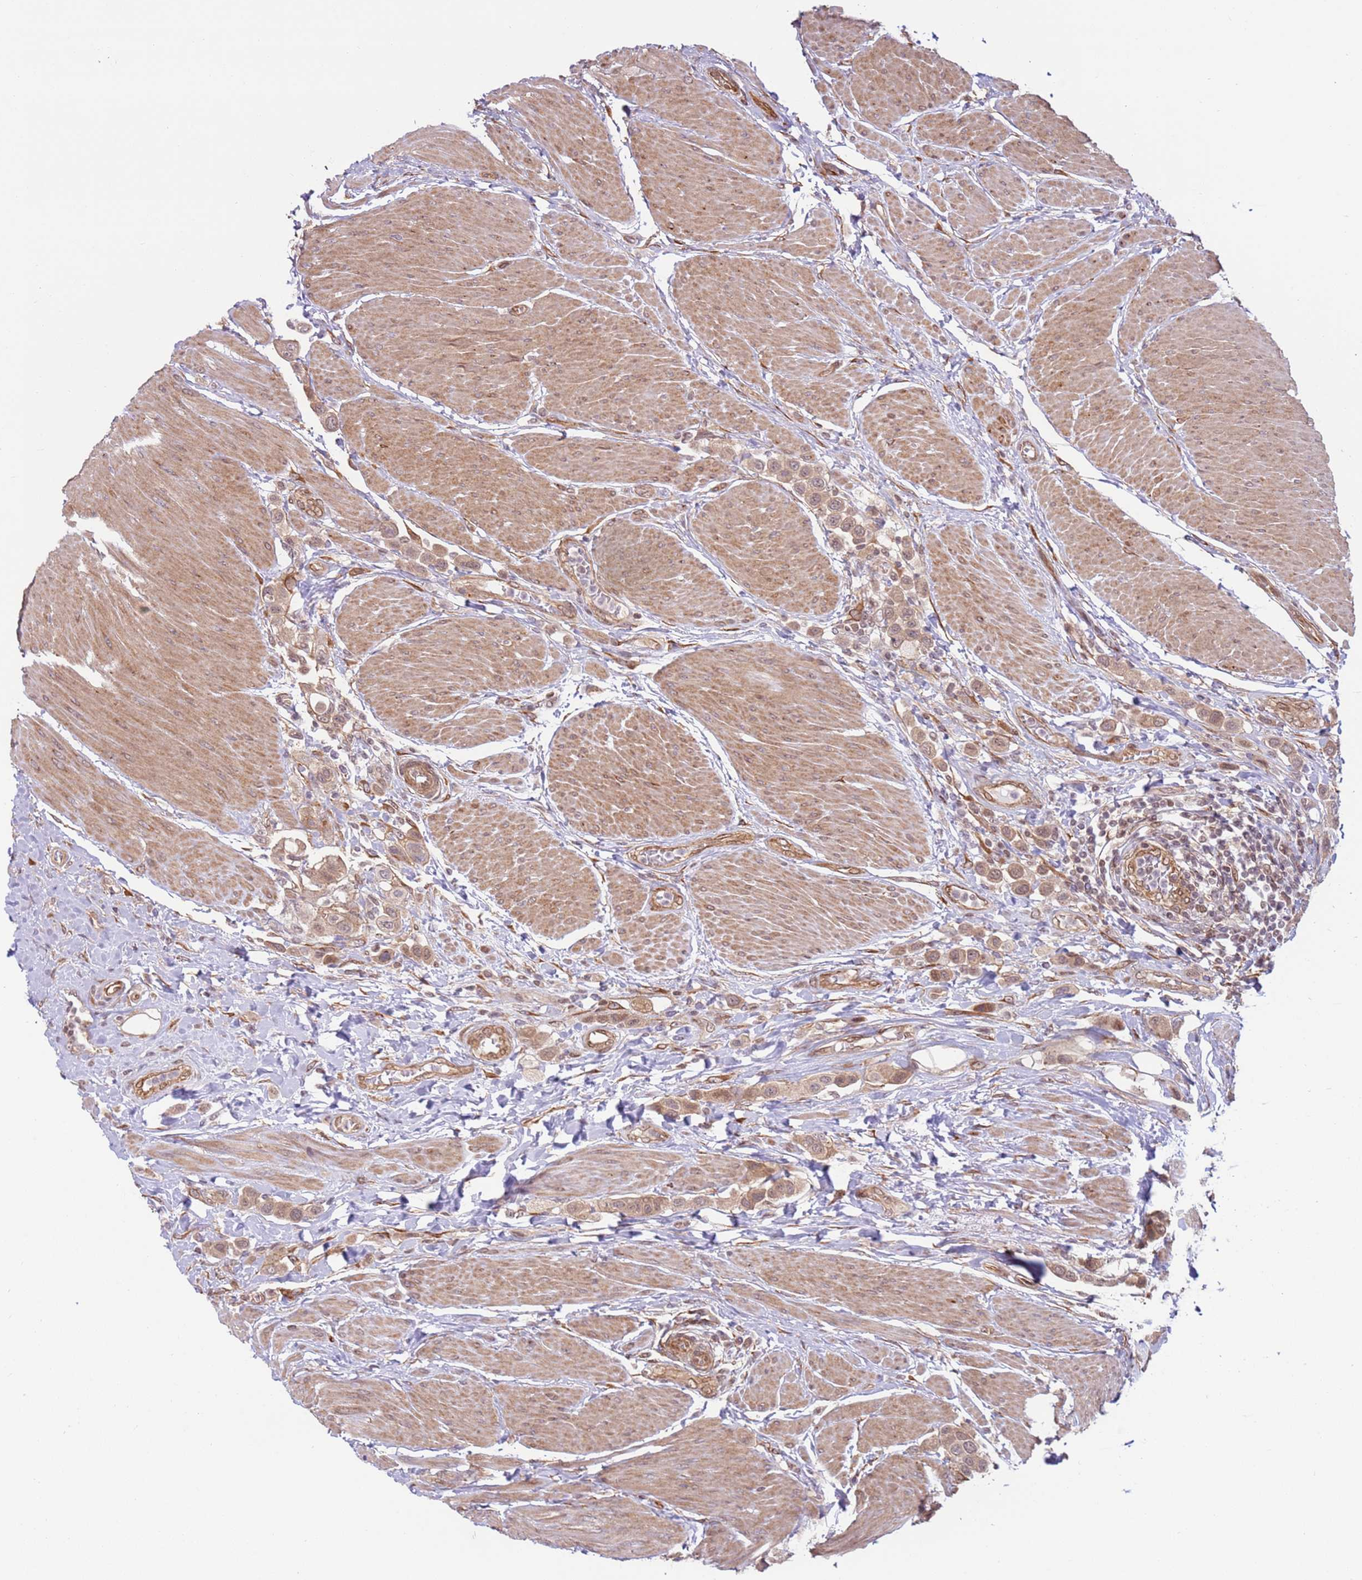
{"staining": {"intensity": "moderate", "quantity": ">75%", "location": "cytoplasmic/membranous"}, "tissue": "urothelial cancer", "cell_type": "Tumor cells", "image_type": "cancer", "snomed": [{"axis": "morphology", "description": "Urothelial carcinoma, High grade"}, {"axis": "topography", "description": "Urinary bladder"}], "caption": "Urothelial cancer stained for a protein (brown) reveals moderate cytoplasmic/membranous positive expression in approximately >75% of tumor cells.", "gene": "DCAF4", "patient": {"sex": "male", "age": 50}}